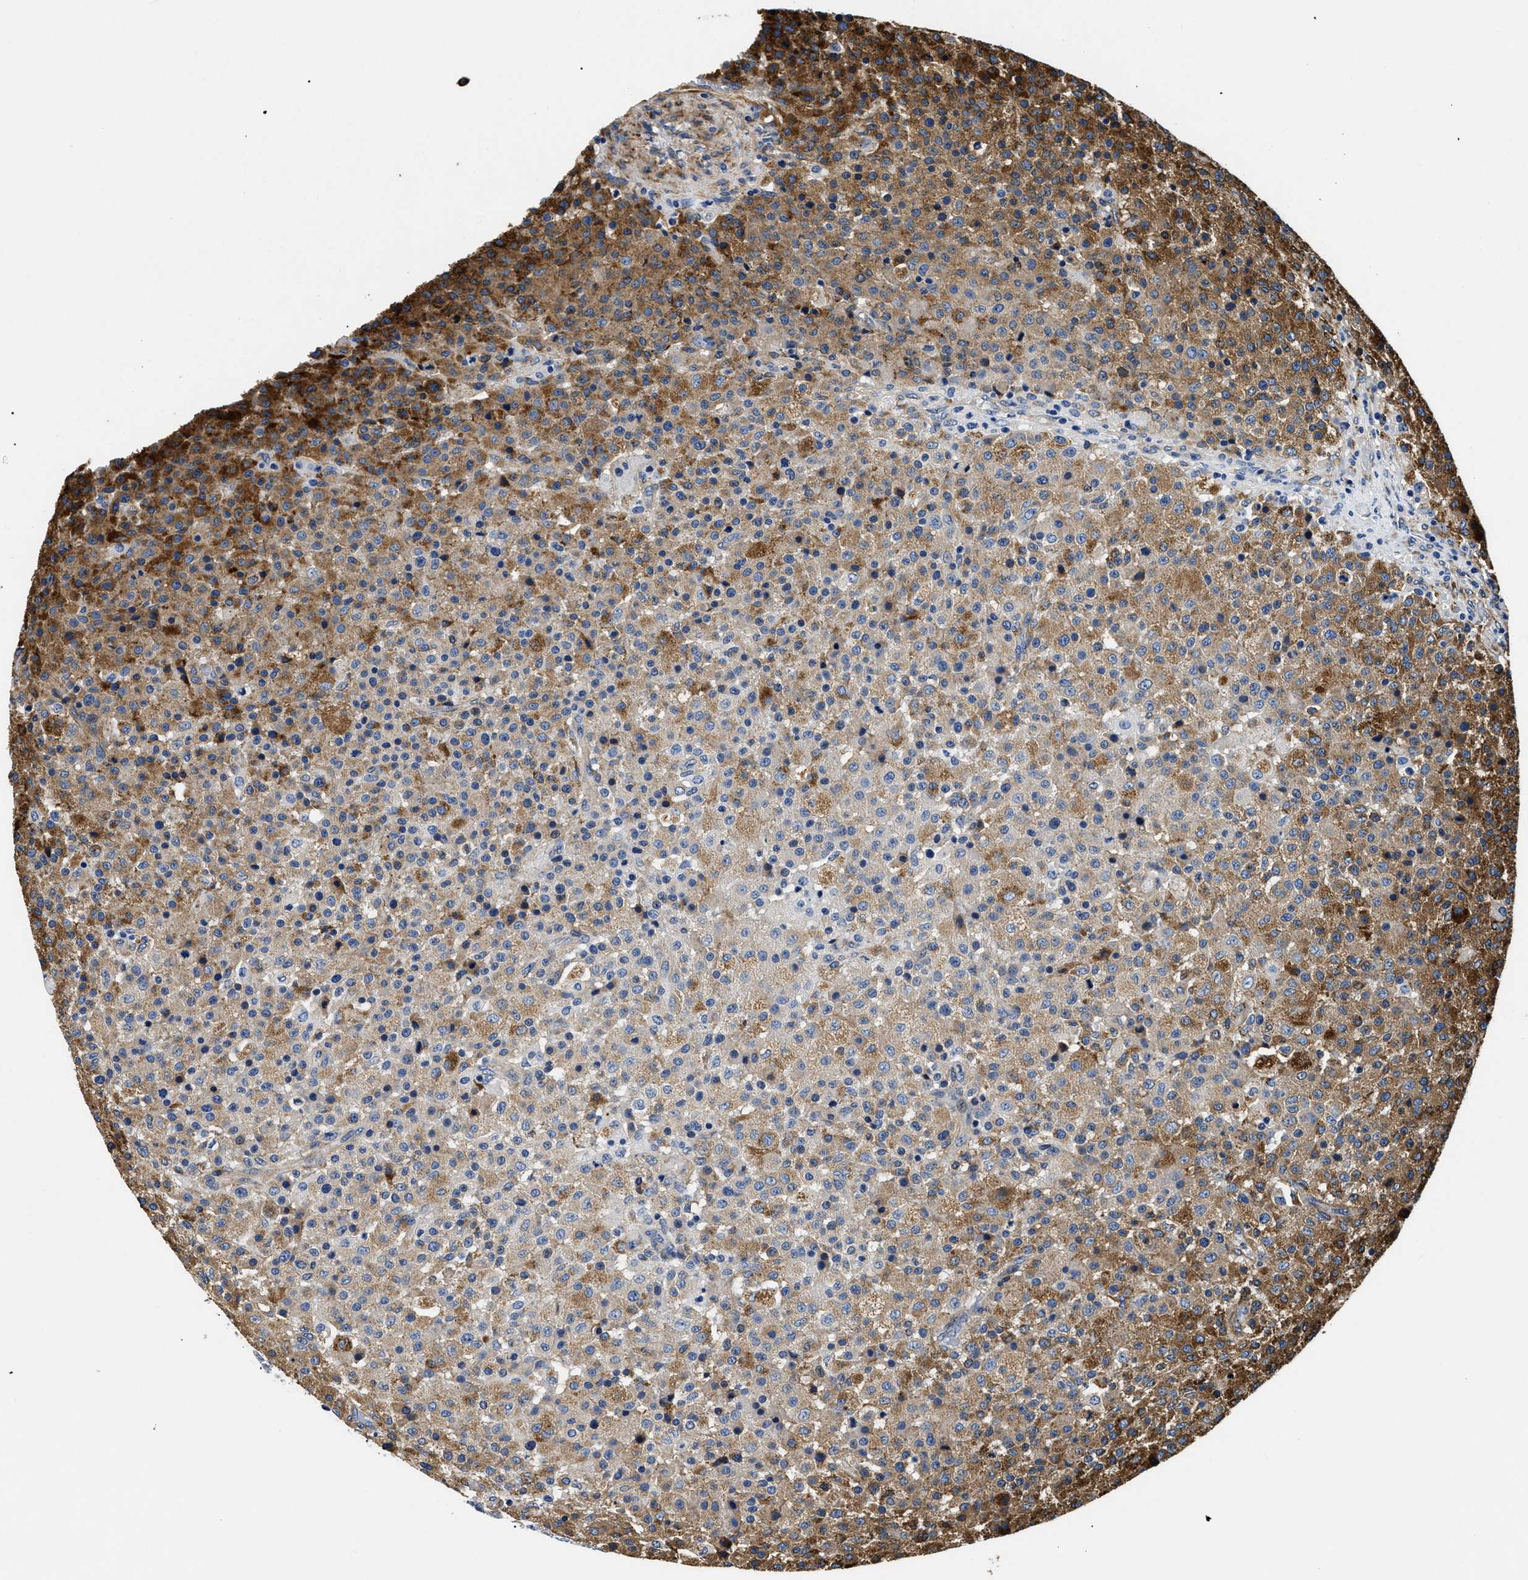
{"staining": {"intensity": "strong", "quantity": "25%-75%", "location": "cytoplasmic/membranous"}, "tissue": "testis cancer", "cell_type": "Tumor cells", "image_type": "cancer", "snomed": [{"axis": "morphology", "description": "Seminoma, NOS"}, {"axis": "topography", "description": "Testis"}], "caption": "Protein analysis of seminoma (testis) tissue reveals strong cytoplasmic/membranous staining in about 25%-75% of tumor cells.", "gene": "LAMA3", "patient": {"sex": "male", "age": 59}}